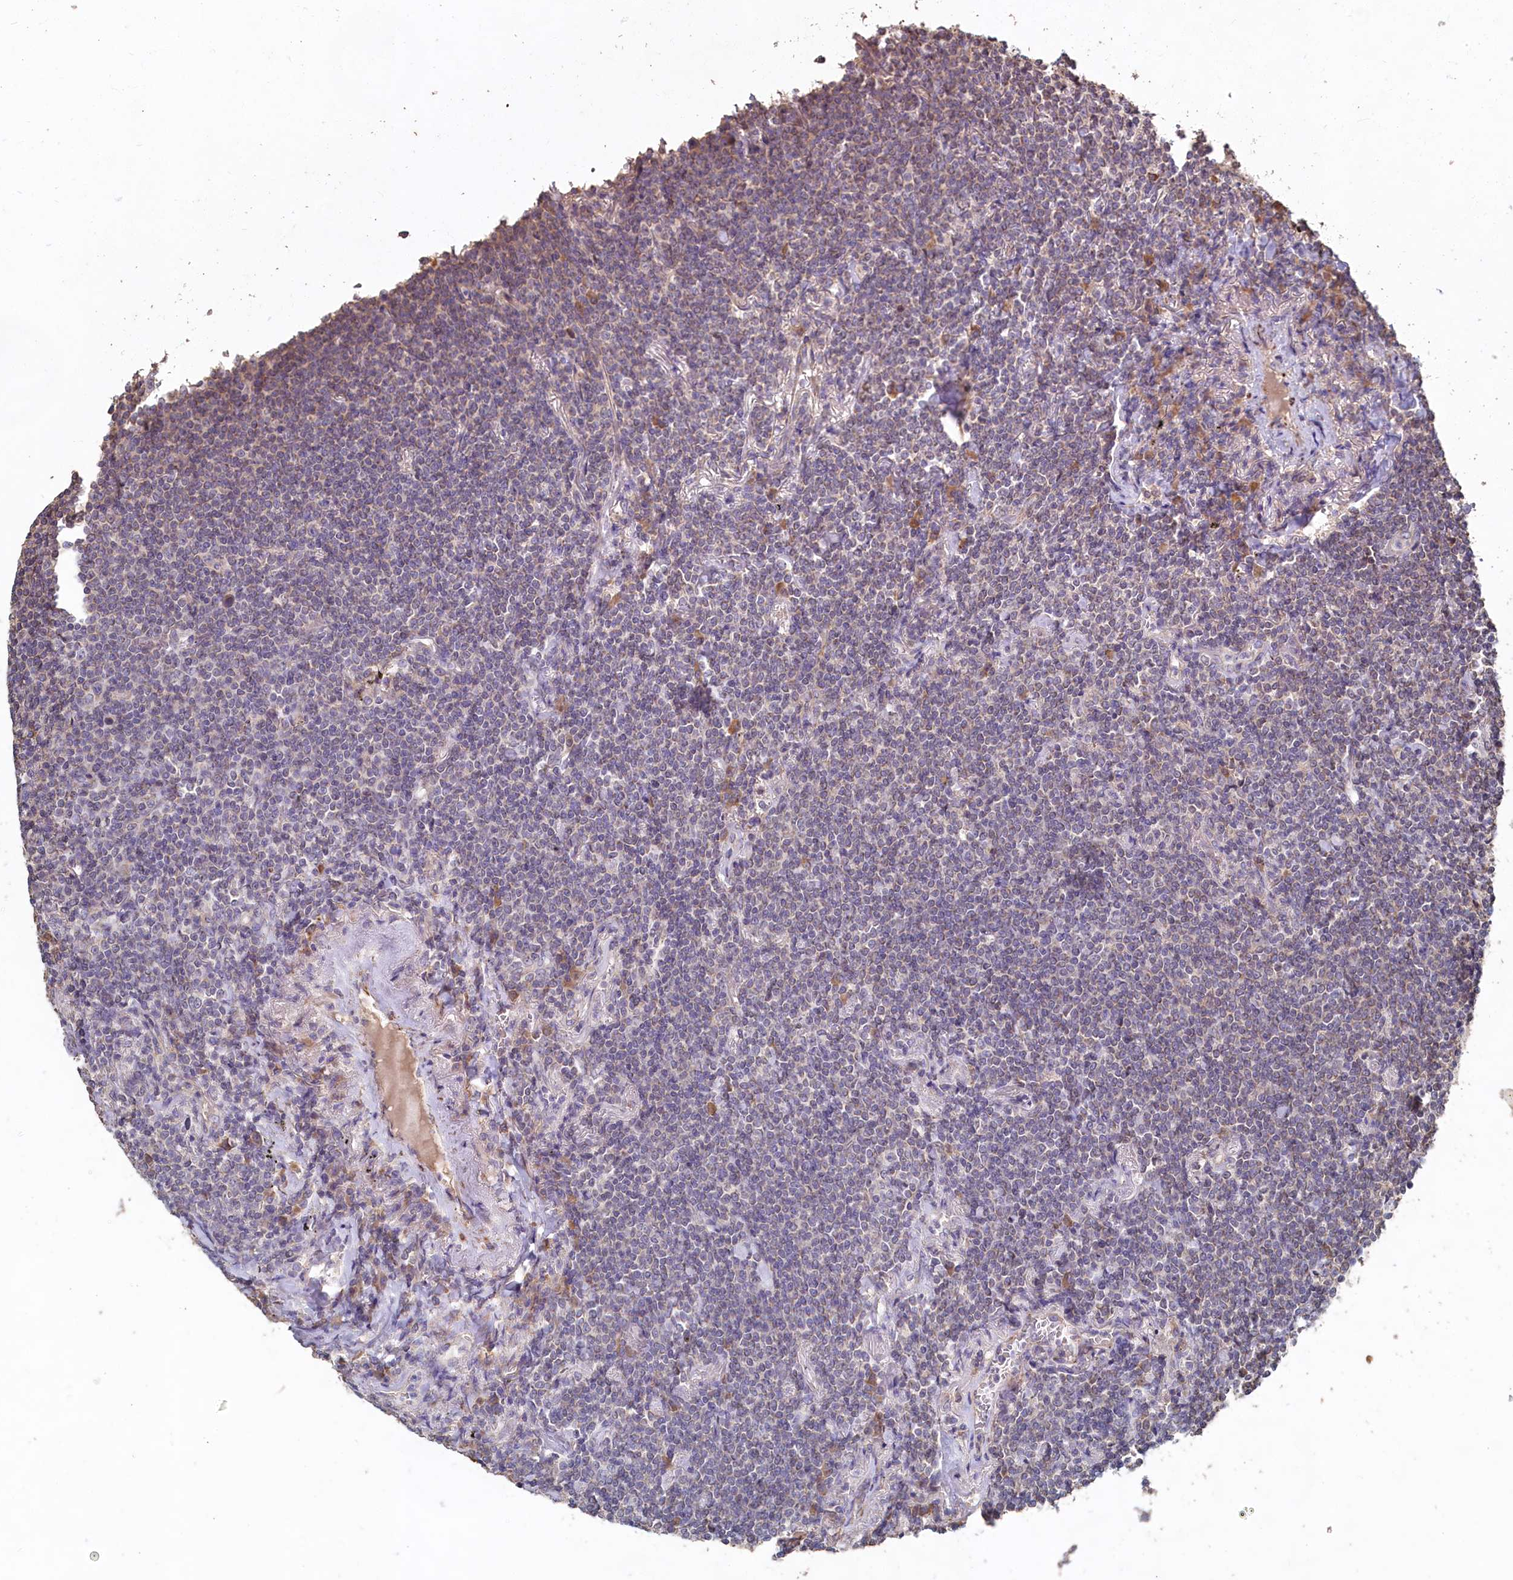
{"staining": {"intensity": "weak", "quantity": "<25%", "location": "cytoplasmic/membranous"}, "tissue": "lymphoma", "cell_type": "Tumor cells", "image_type": "cancer", "snomed": [{"axis": "morphology", "description": "Malignant lymphoma, non-Hodgkin's type, Low grade"}, {"axis": "topography", "description": "Lung"}], "caption": "An IHC micrograph of low-grade malignant lymphoma, non-Hodgkin's type is shown. There is no staining in tumor cells of low-grade malignant lymphoma, non-Hodgkin's type.", "gene": "FUNDC1", "patient": {"sex": "female", "age": 71}}